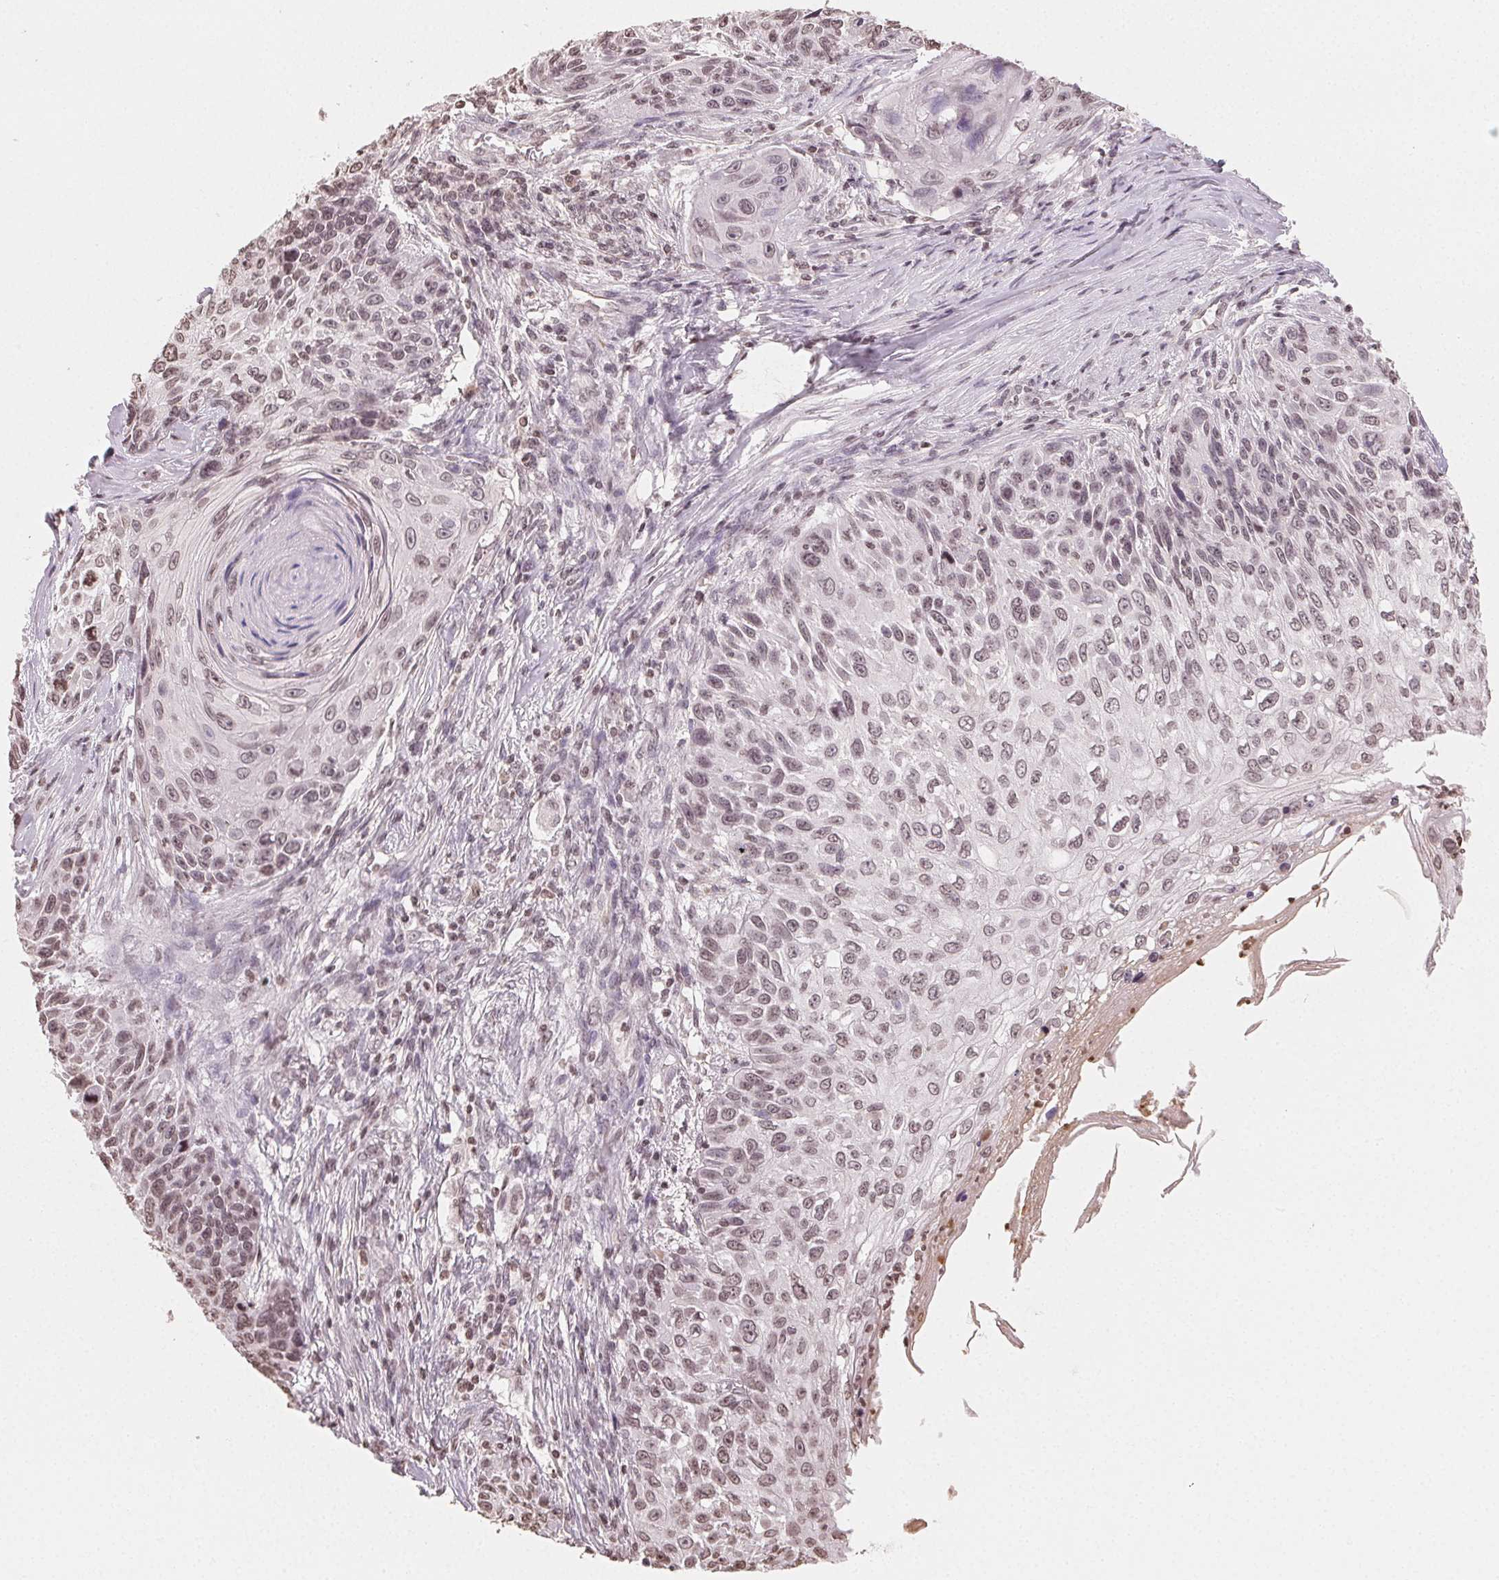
{"staining": {"intensity": "weak", "quantity": ">75%", "location": "nuclear"}, "tissue": "skin cancer", "cell_type": "Tumor cells", "image_type": "cancer", "snomed": [{"axis": "morphology", "description": "Squamous cell carcinoma, NOS"}, {"axis": "topography", "description": "Skin"}], "caption": "A high-resolution histopathology image shows immunohistochemistry (IHC) staining of squamous cell carcinoma (skin), which reveals weak nuclear expression in about >75% of tumor cells.", "gene": "TBP", "patient": {"sex": "male", "age": 92}}